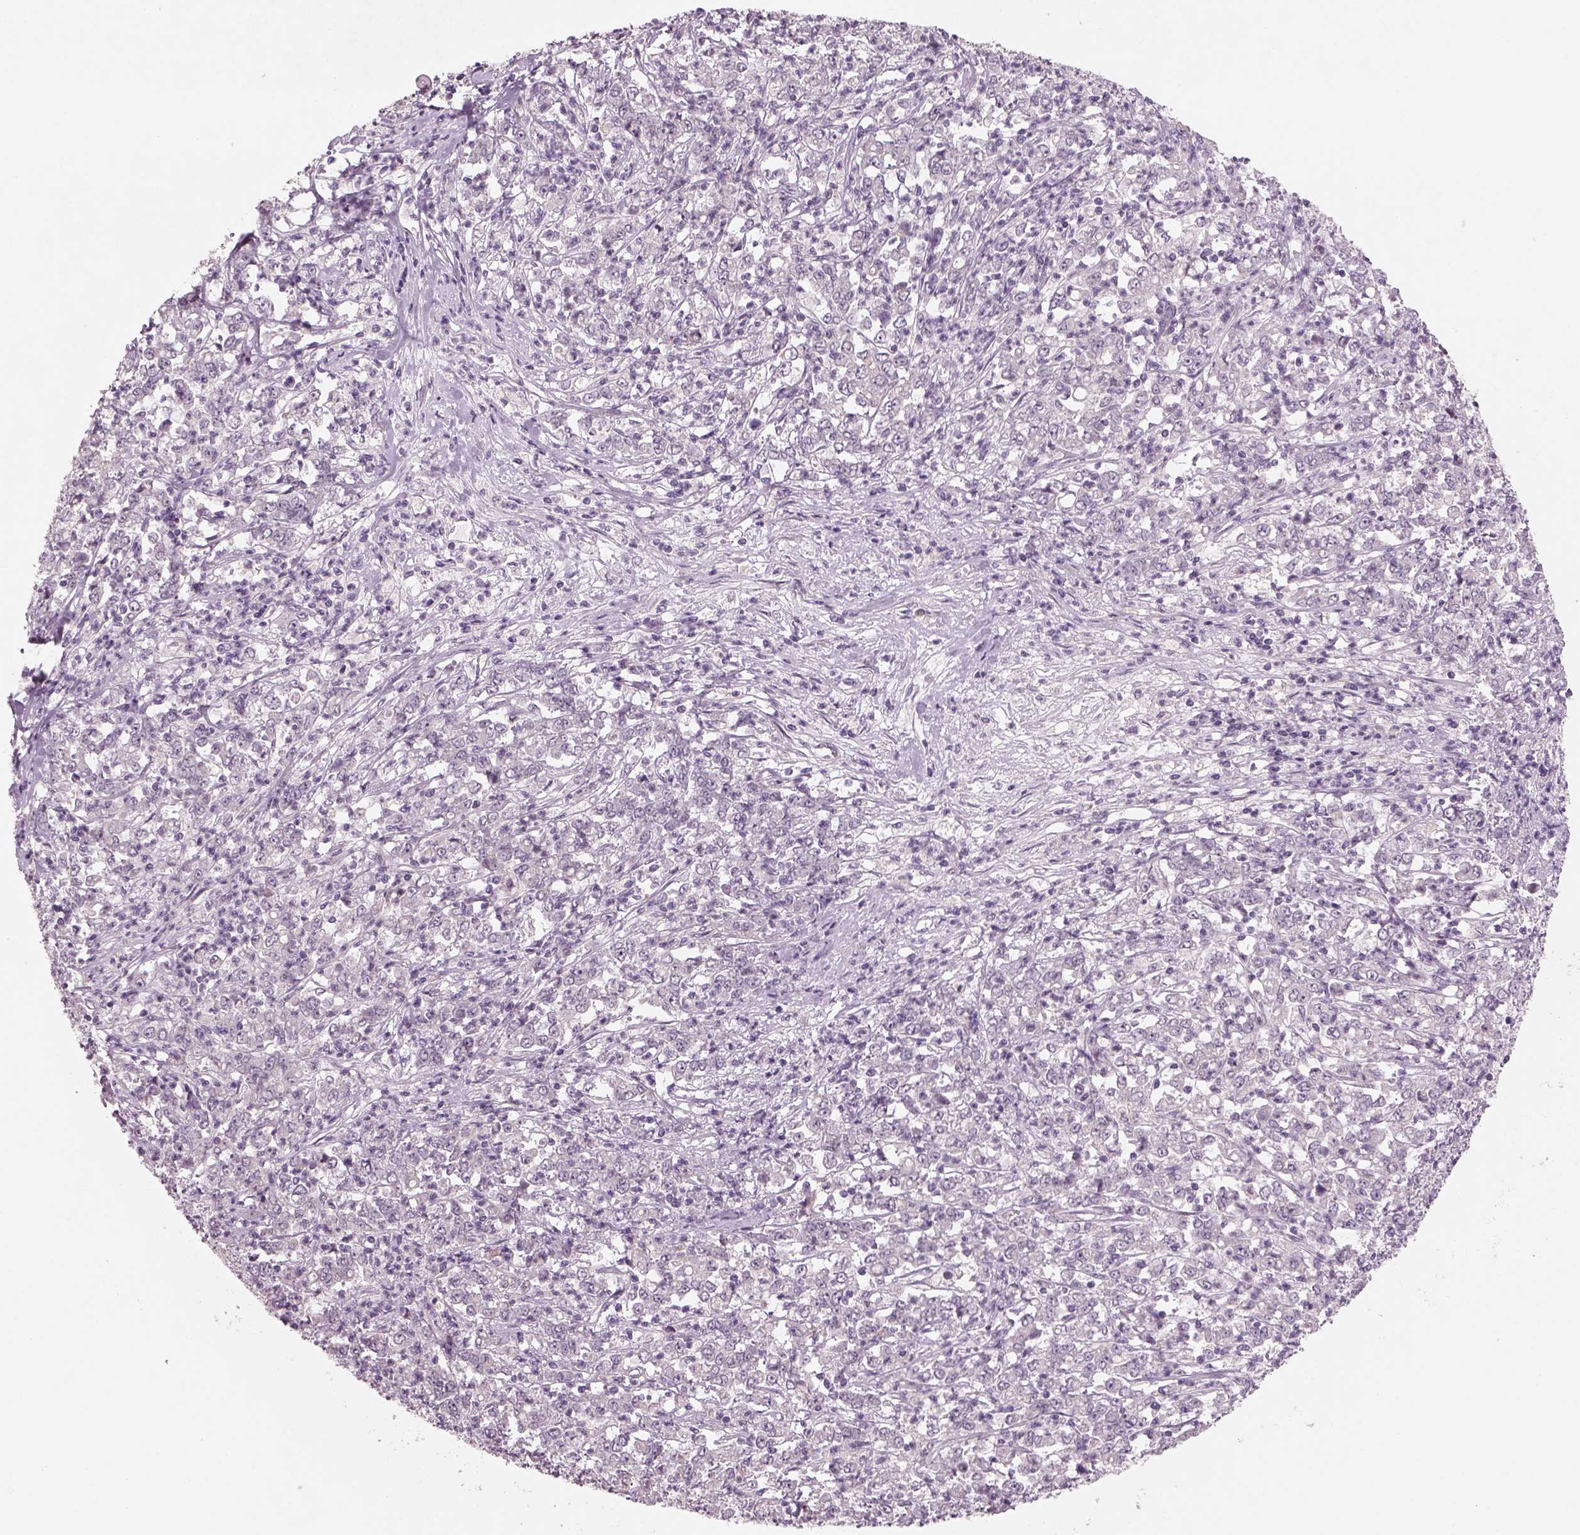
{"staining": {"intensity": "negative", "quantity": "none", "location": "none"}, "tissue": "stomach cancer", "cell_type": "Tumor cells", "image_type": "cancer", "snomed": [{"axis": "morphology", "description": "Adenocarcinoma, NOS"}, {"axis": "topography", "description": "Stomach, lower"}], "caption": "The immunohistochemistry image has no significant positivity in tumor cells of stomach cancer tissue. Nuclei are stained in blue.", "gene": "PENK", "patient": {"sex": "female", "age": 71}}